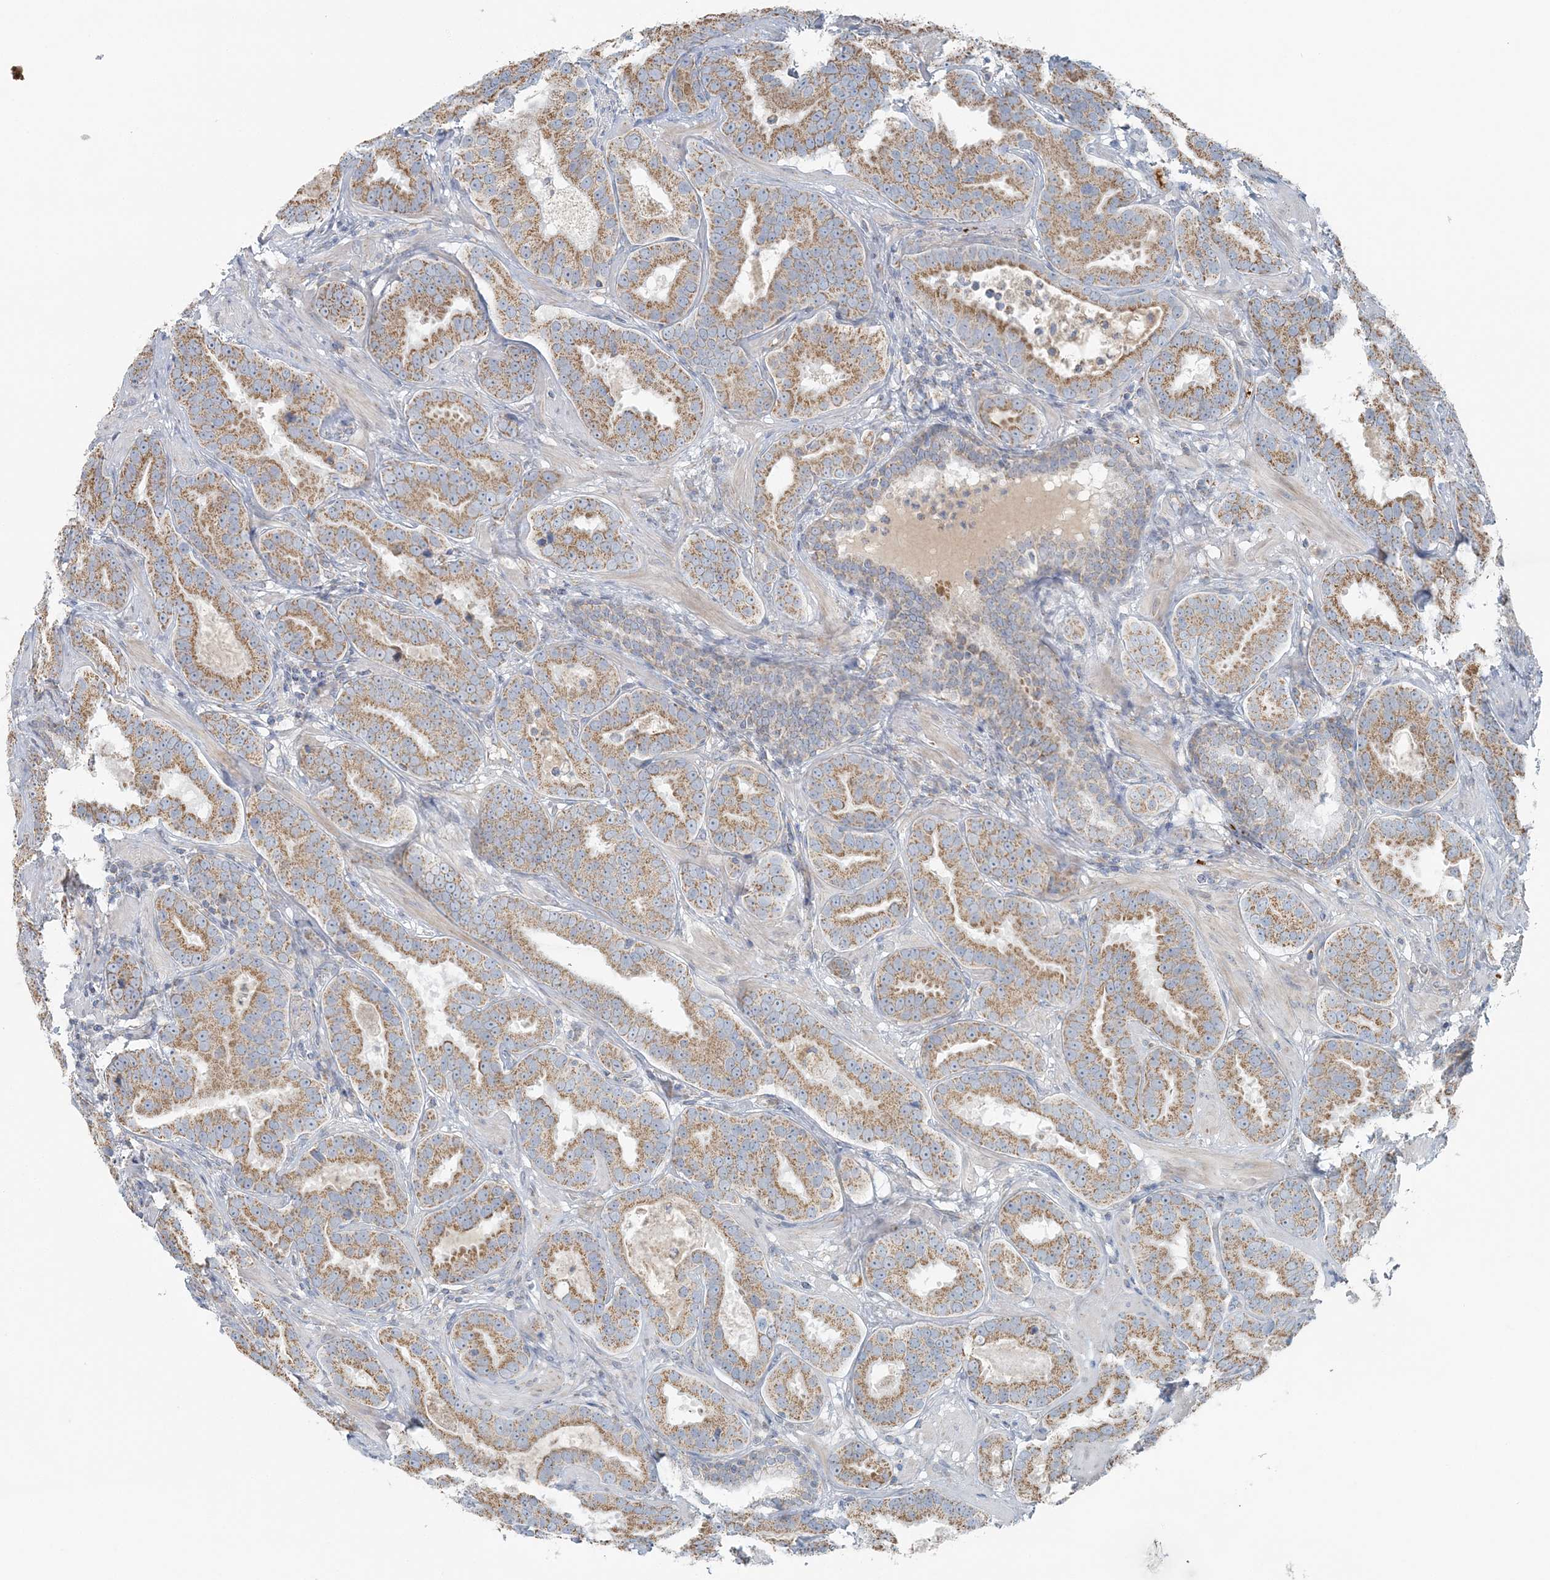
{"staining": {"intensity": "moderate", "quantity": ">75%", "location": "cytoplasmic/membranous"}, "tissue": "prostate cancer", "cell_type": "Tumor cells", "image_type": "cancer", "snomed": [{"axis": "morphology", "description": "Adenocarcinoma, Low grade"}, {"axis": "topography", "description": "Prostate"}], "caption": "This histopathology image displays low-grade adenocarcinoma (prostate) stained with immunohistochemistry to label a protein in brown. The cytoplasmic/membranous of tumor cells show moderate positivity for the protein. Nuclei are counter-stained blue.", "gene": "SLC22A16", "patient": {"sex": "male", "age": 59}}